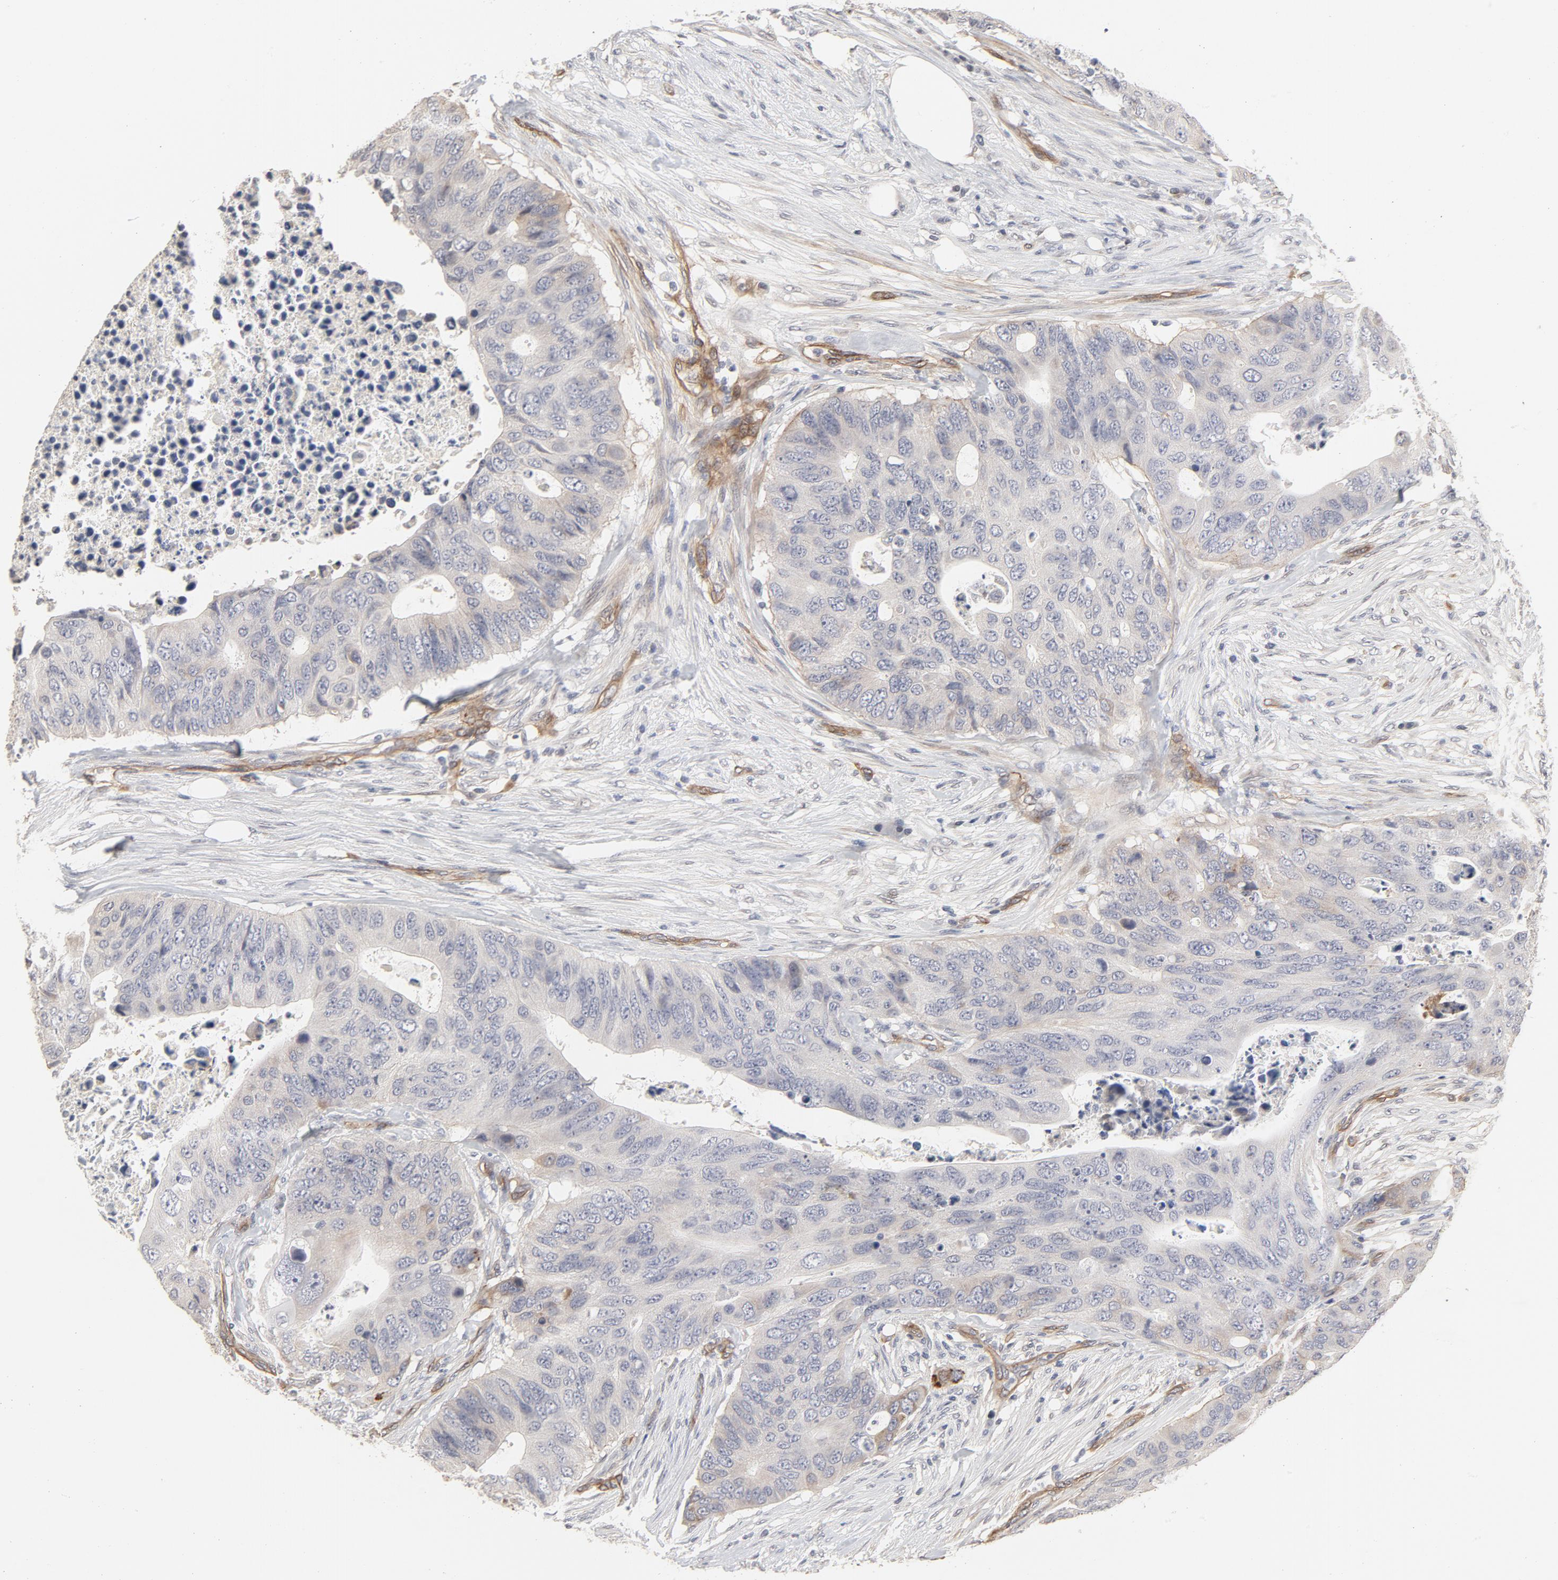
{"staining": {"intensity": "negative", "quantity": "none", "location": "none"}, "tissue": "colorectal cancer", "cell_type": "Tumor cells", "image_type": "cancer", "snomed": [{"axis": "morphology", "description": "Adenocarcinoma, NOS"}, {"axis": "topography", "description": "Colon"}], "caption": "DAB immunohistochemical staining of human adenocarcinoma (colorectal) shows no significant expression in tumor cells.", "gene": "MAGED4", "patient": {"sex": "male", "age": 71}}